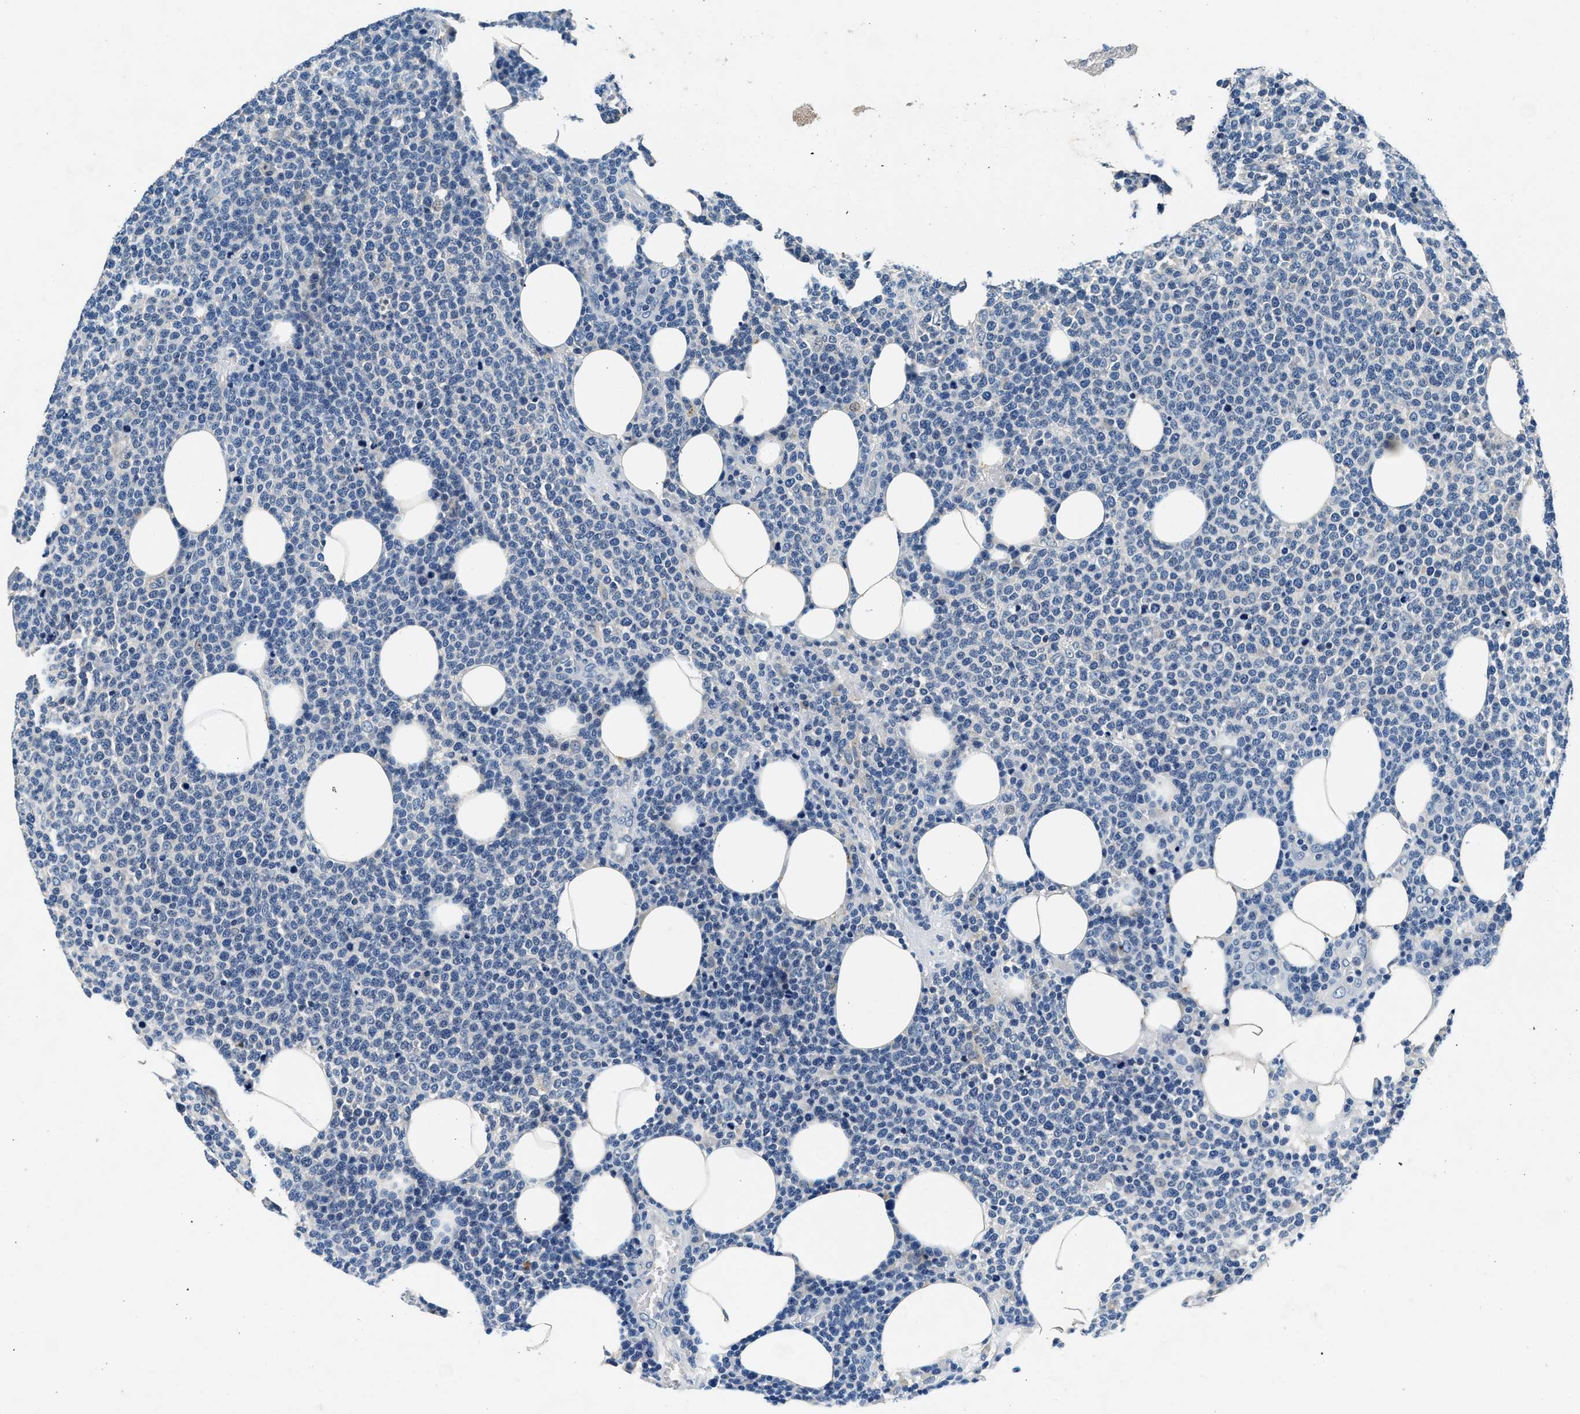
{"staining": {"intensity": "negative", "quantity": "none", "location": "none"}, "tissue": "lymphoma", "cell_type": "Tumor cells", "image_type": "cancer", "snomed": [{"axis": "morphology", "description": "Malignant lymphoma, non-Hodgkin's type, High grade"}, {"axis": "topography", "description": "Lymph node"}], "caption": "Immunohistochemistry (IHC) histopathology image of neoplastic tissue: lymphoma stained with DAB displays no significant protein staining in tumor cells.", "gene": "DENND6B", "patient": {"sex": "male", "age": 61}}